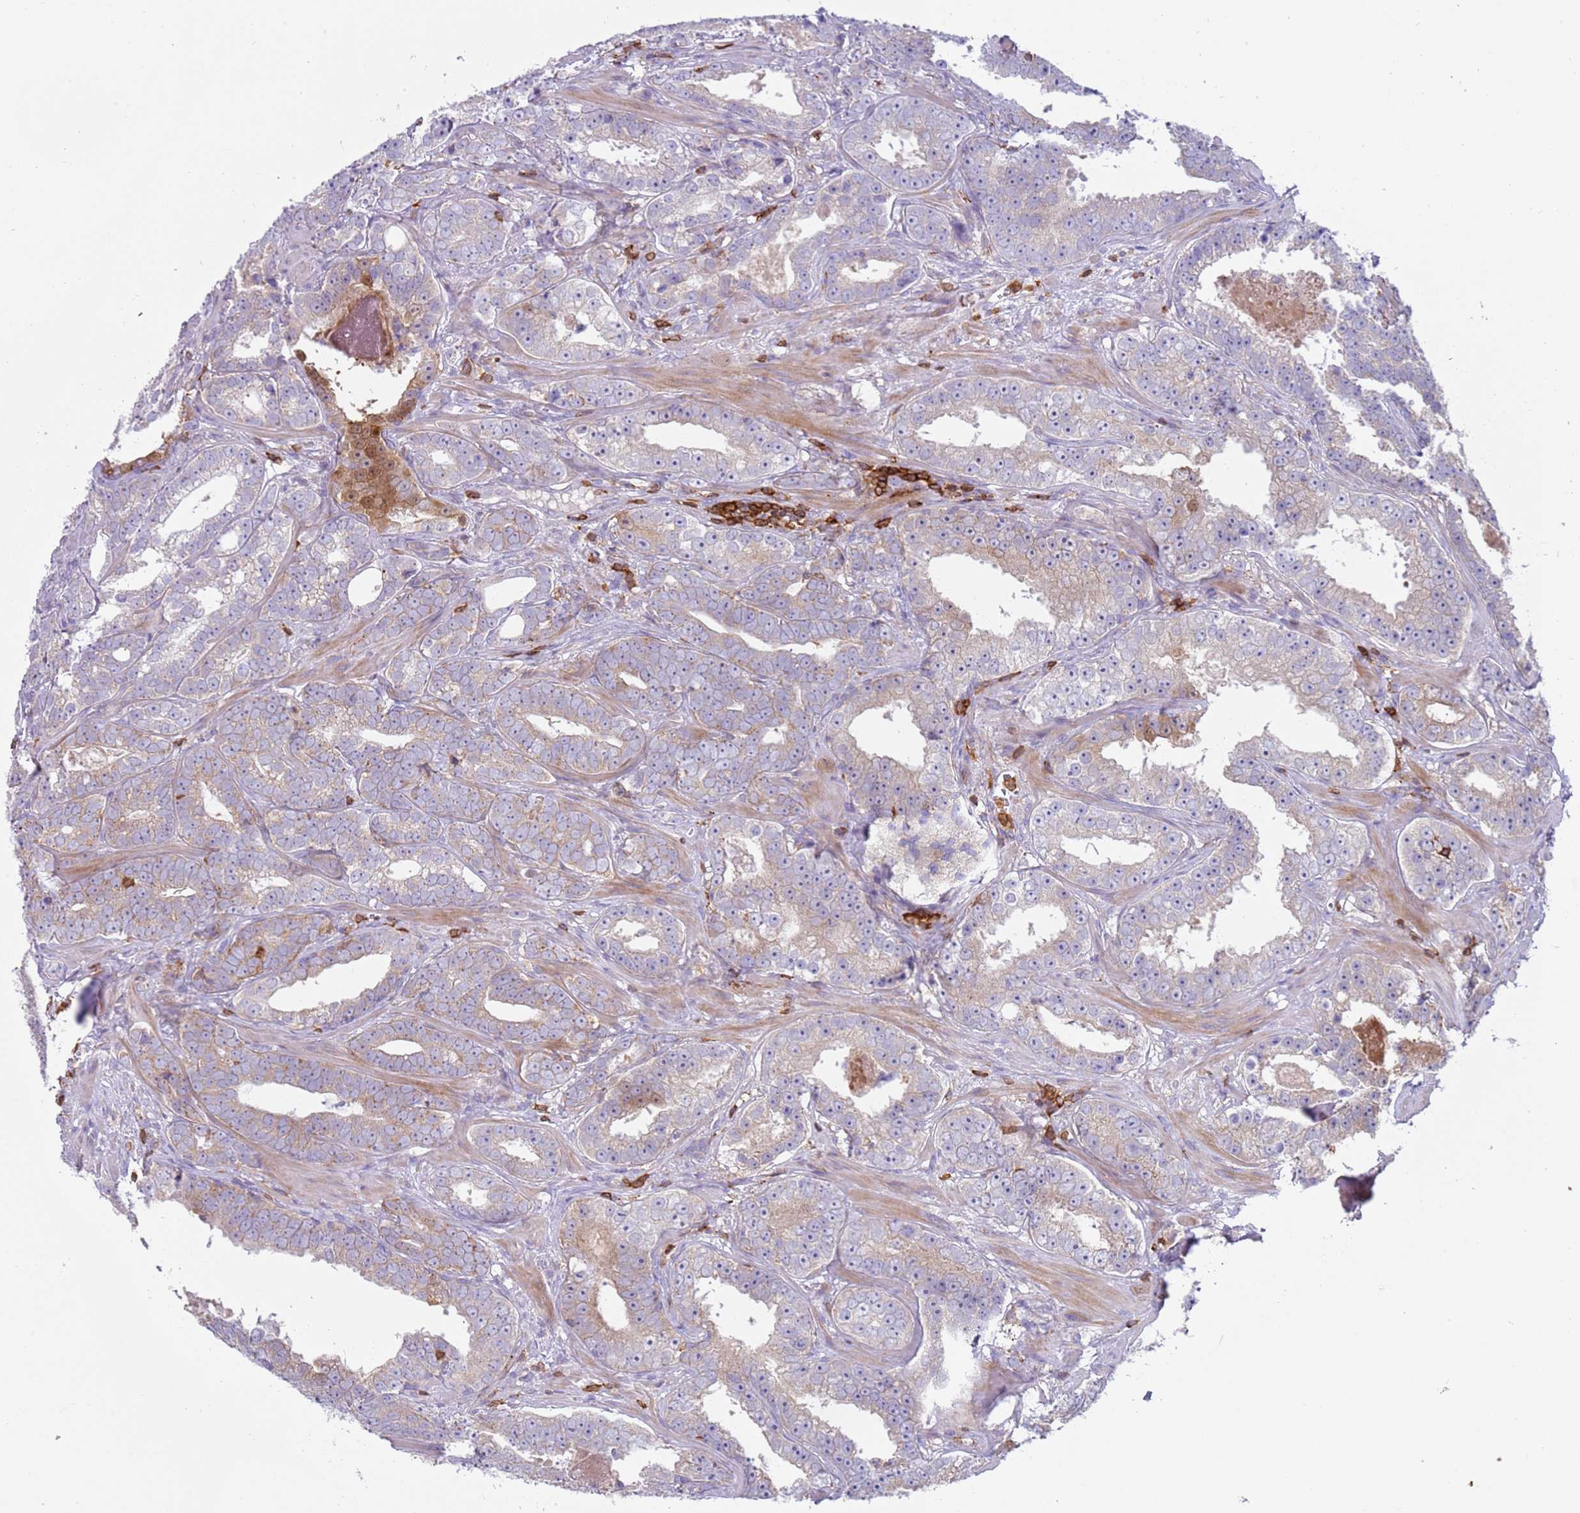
{"staining": {"intensity": "weak", "quantity": "25%-75%", "location": "cytoplasmic/membranous"}, "tissue": "prostate cancer", "cell_type": "Tumor cells", "image_type": "cancer", "snomed": [{"axis": "morphology", "description": "Adenocarcinoma, High grade"}, {"axis": "topography", "description": "Prostate"}], "caption": "IHC staining of prostate high-grade adenocarcinoma, which displays low levels of weak cytoplasmic/membranous staining in about 25%-75% of tumor cells indicating weak cytoplasmic/membranous protein staining. The staining was performed using DAB (3,3'-diaminobenzidine) (brown) for protein detection and nuclei were counterstained in hematoxylin (blue).", "gene": "TTPAL", "patient": {"sex": "male", "age": 62}}